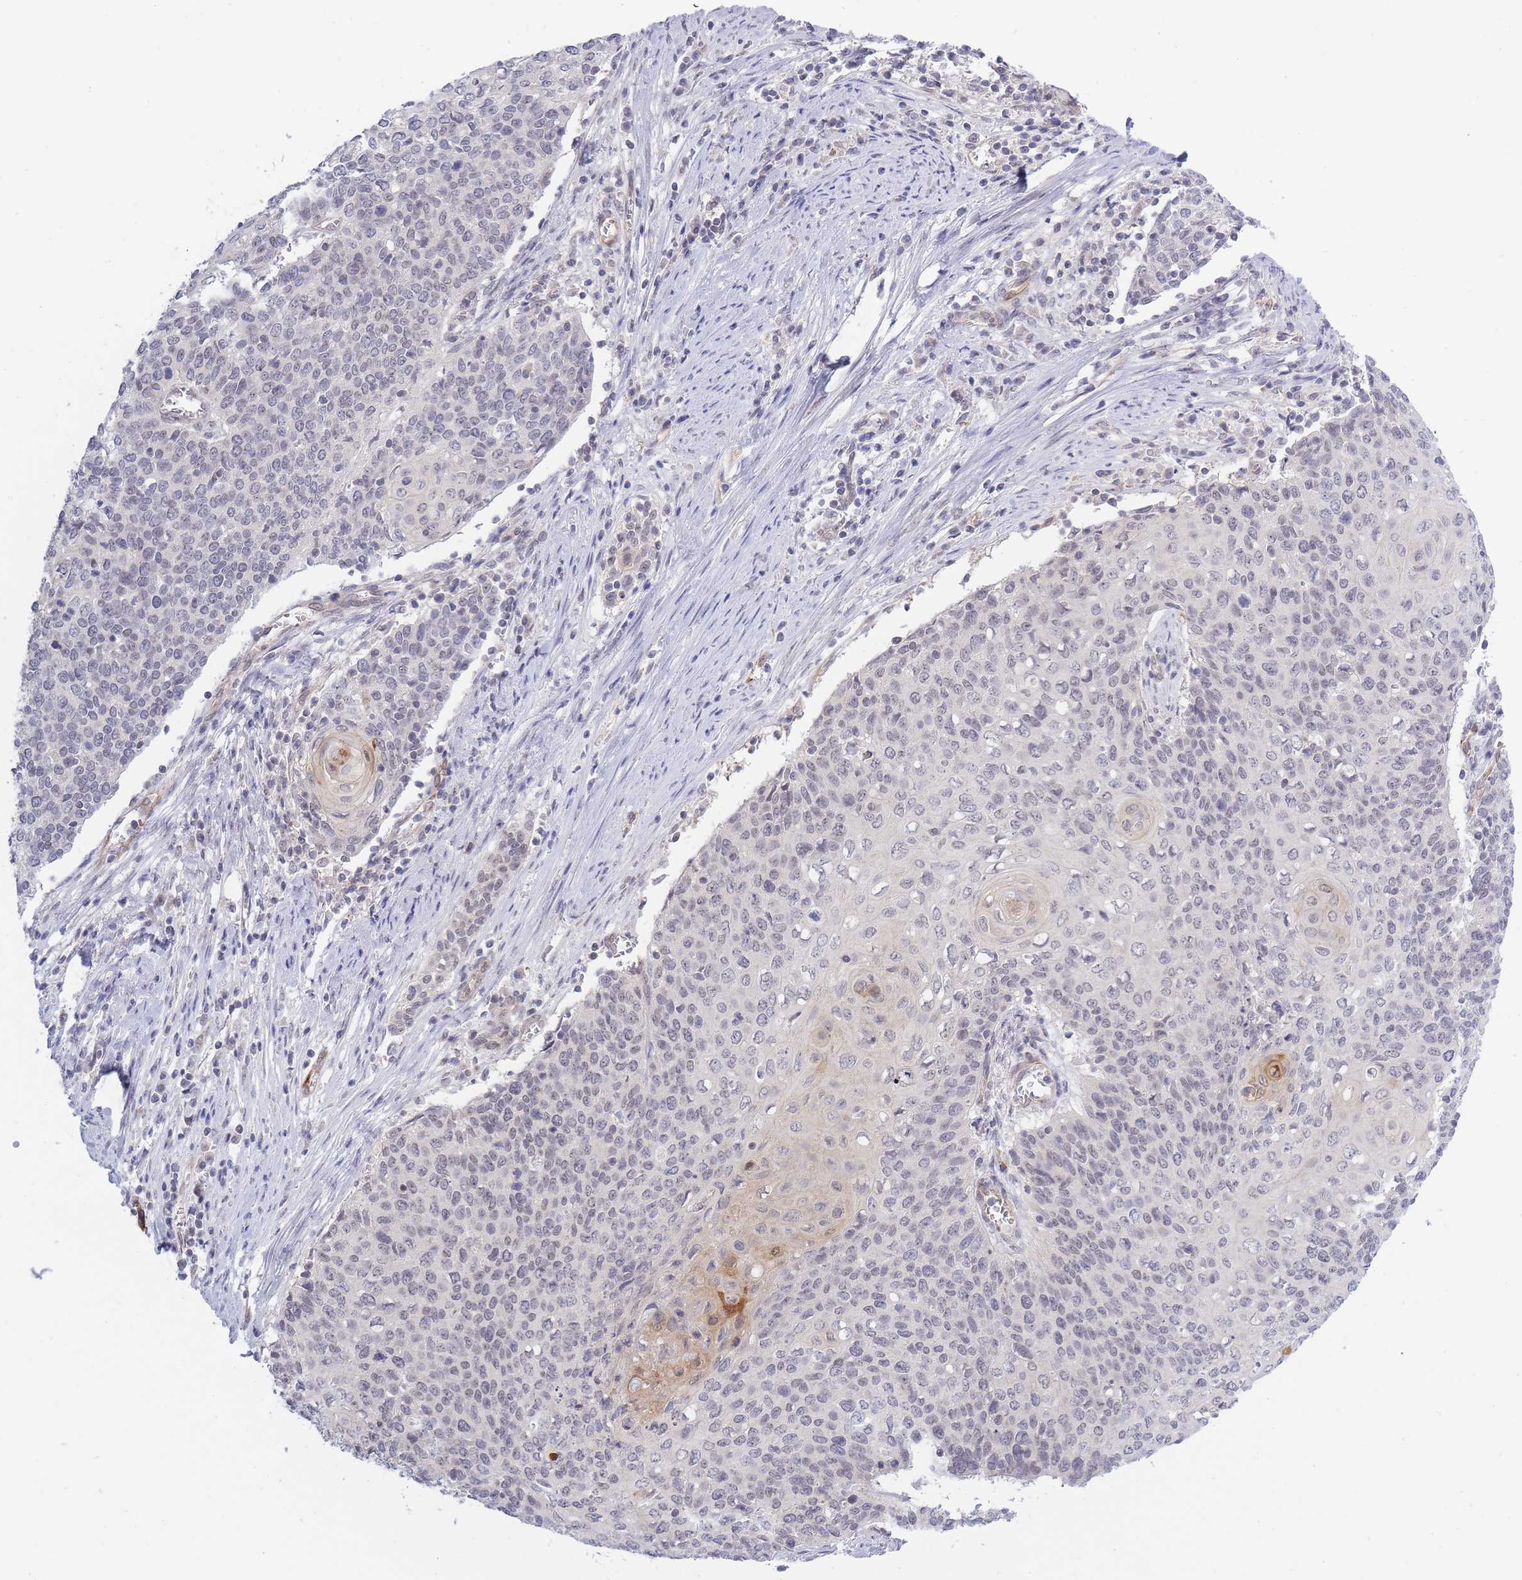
{"staining": {"intensity": "strong", "quantity": "<25%", "location": "cytoplasmic/membranous,nuclear"}, "tissue": "cervical cancer", "cell_type": "Tumor cells", "image_type": "cancer", "snomed": [{"axis": "morphology", "description": "Squamous cell carcinoma, NOS"}, {"axis": "topography", "description": "Cervix"}], "caption": "IHC of human cervical squamous cell carcinoma displays medium levels of strong cytoplasmic/membranous and nuclear staining in approximately <25% of tumor cells. (DAB = brown stain, brightfield microscopy at high magnification).", "gene": "C19orf25", "patient": {"sex": "female", "age": 39}}